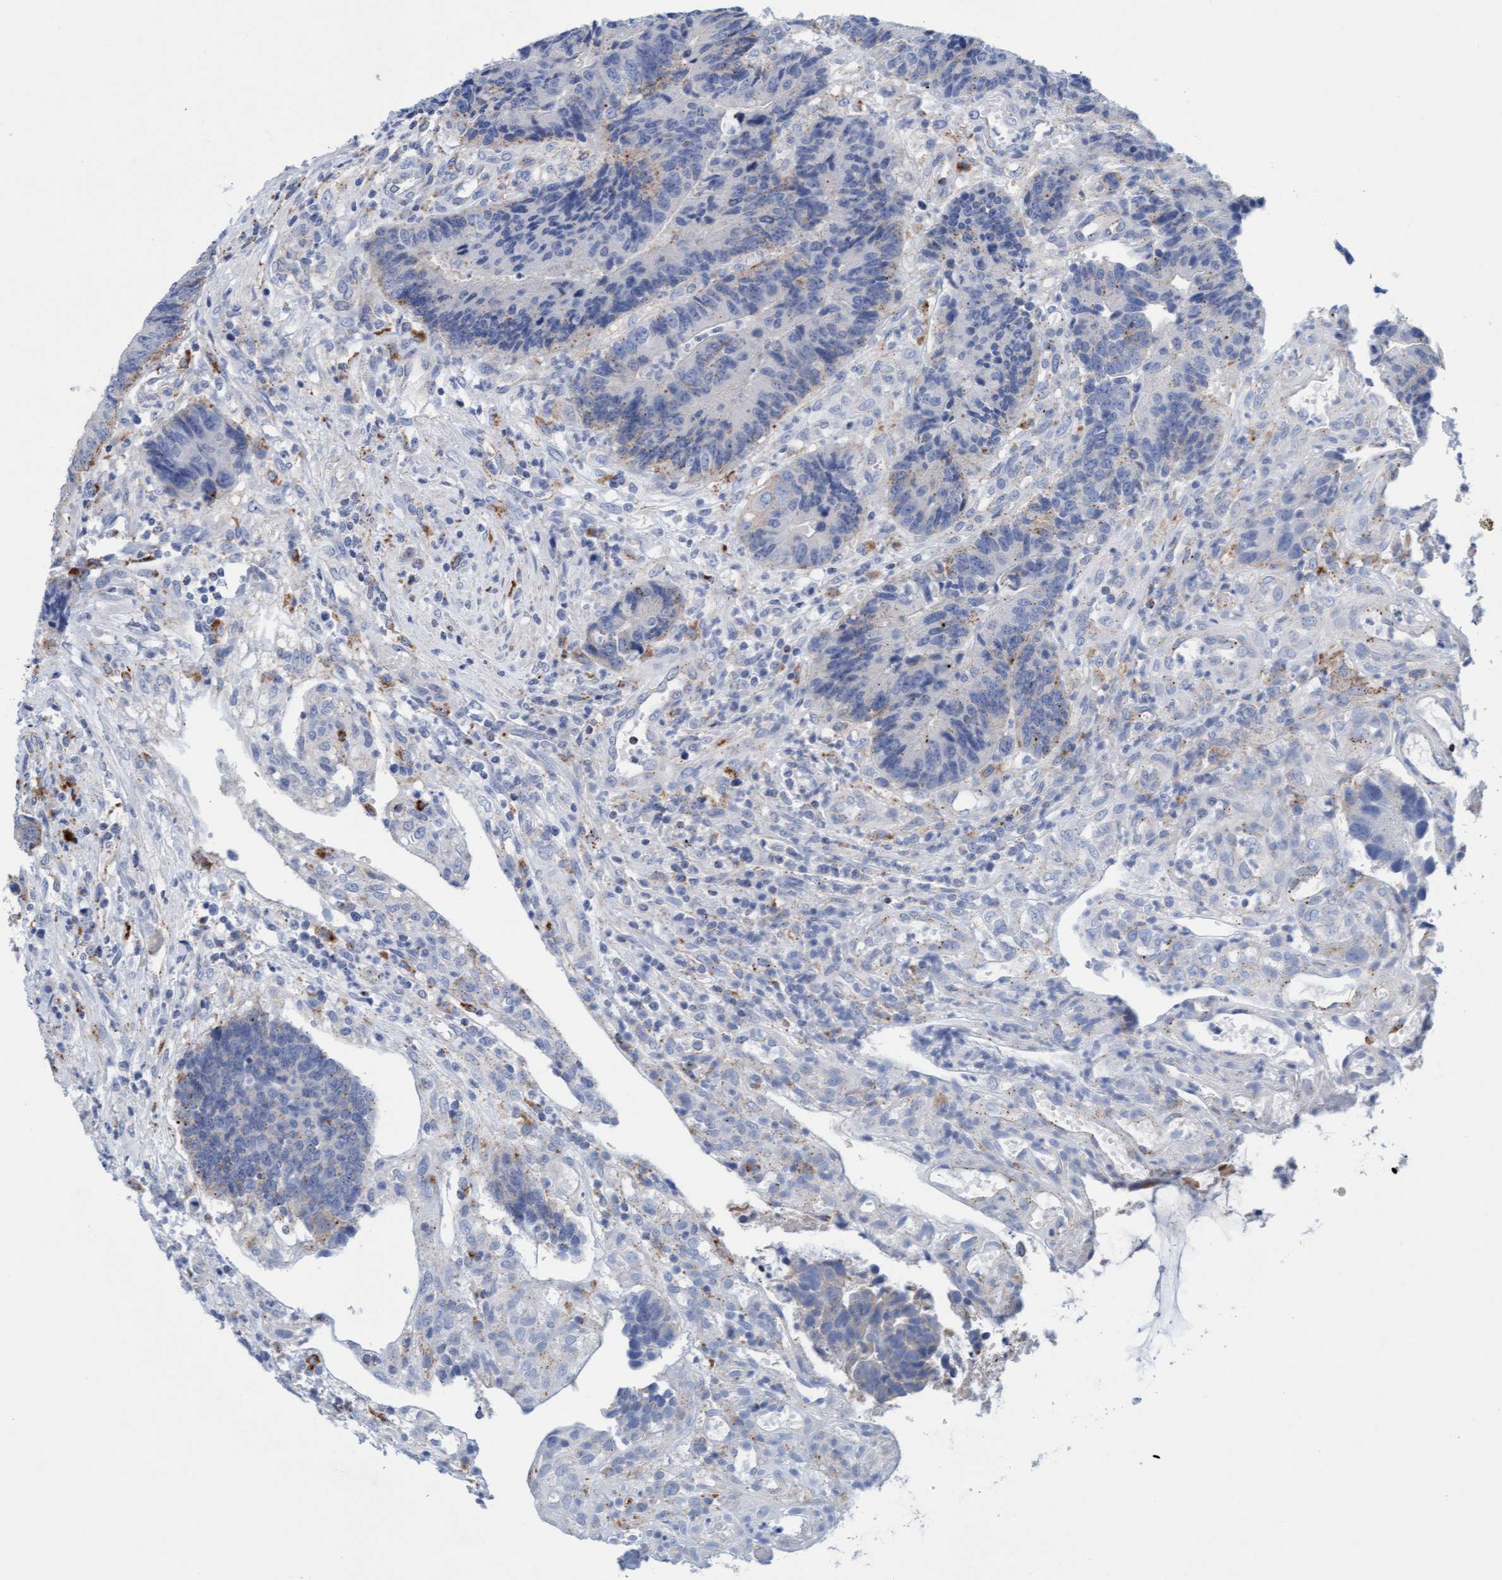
{"staining": {"intensity": "weak", "quantity": "<25%", "location": "cytoplasmic/membranous"}, "tissue": "colorectal cancer", "cell_type": "Tumor cells", "image_type": "cancer", "snomed": [{"axis": "morphology", "description": "Adenocarcinoma, NOS"}, {"axis": "topography", "description": "Rectum"}], "caption": "Immunohistochemistry photomicrograph of neoplastic tissue: human colorectal cancer (adenocarcinoma) stained with DAB (3,3'-diaminobenzidine) exhibits no significant protein expression in tumor cells. (Stains: DAB (3,3'-diaminobenzidine) immunohistochemistry with hematoxylin counter stain, Microscopy: brightfield microscopy at high magnification).", "gene": "SGSH", "patient": {"sex": "male", "age": 84}}